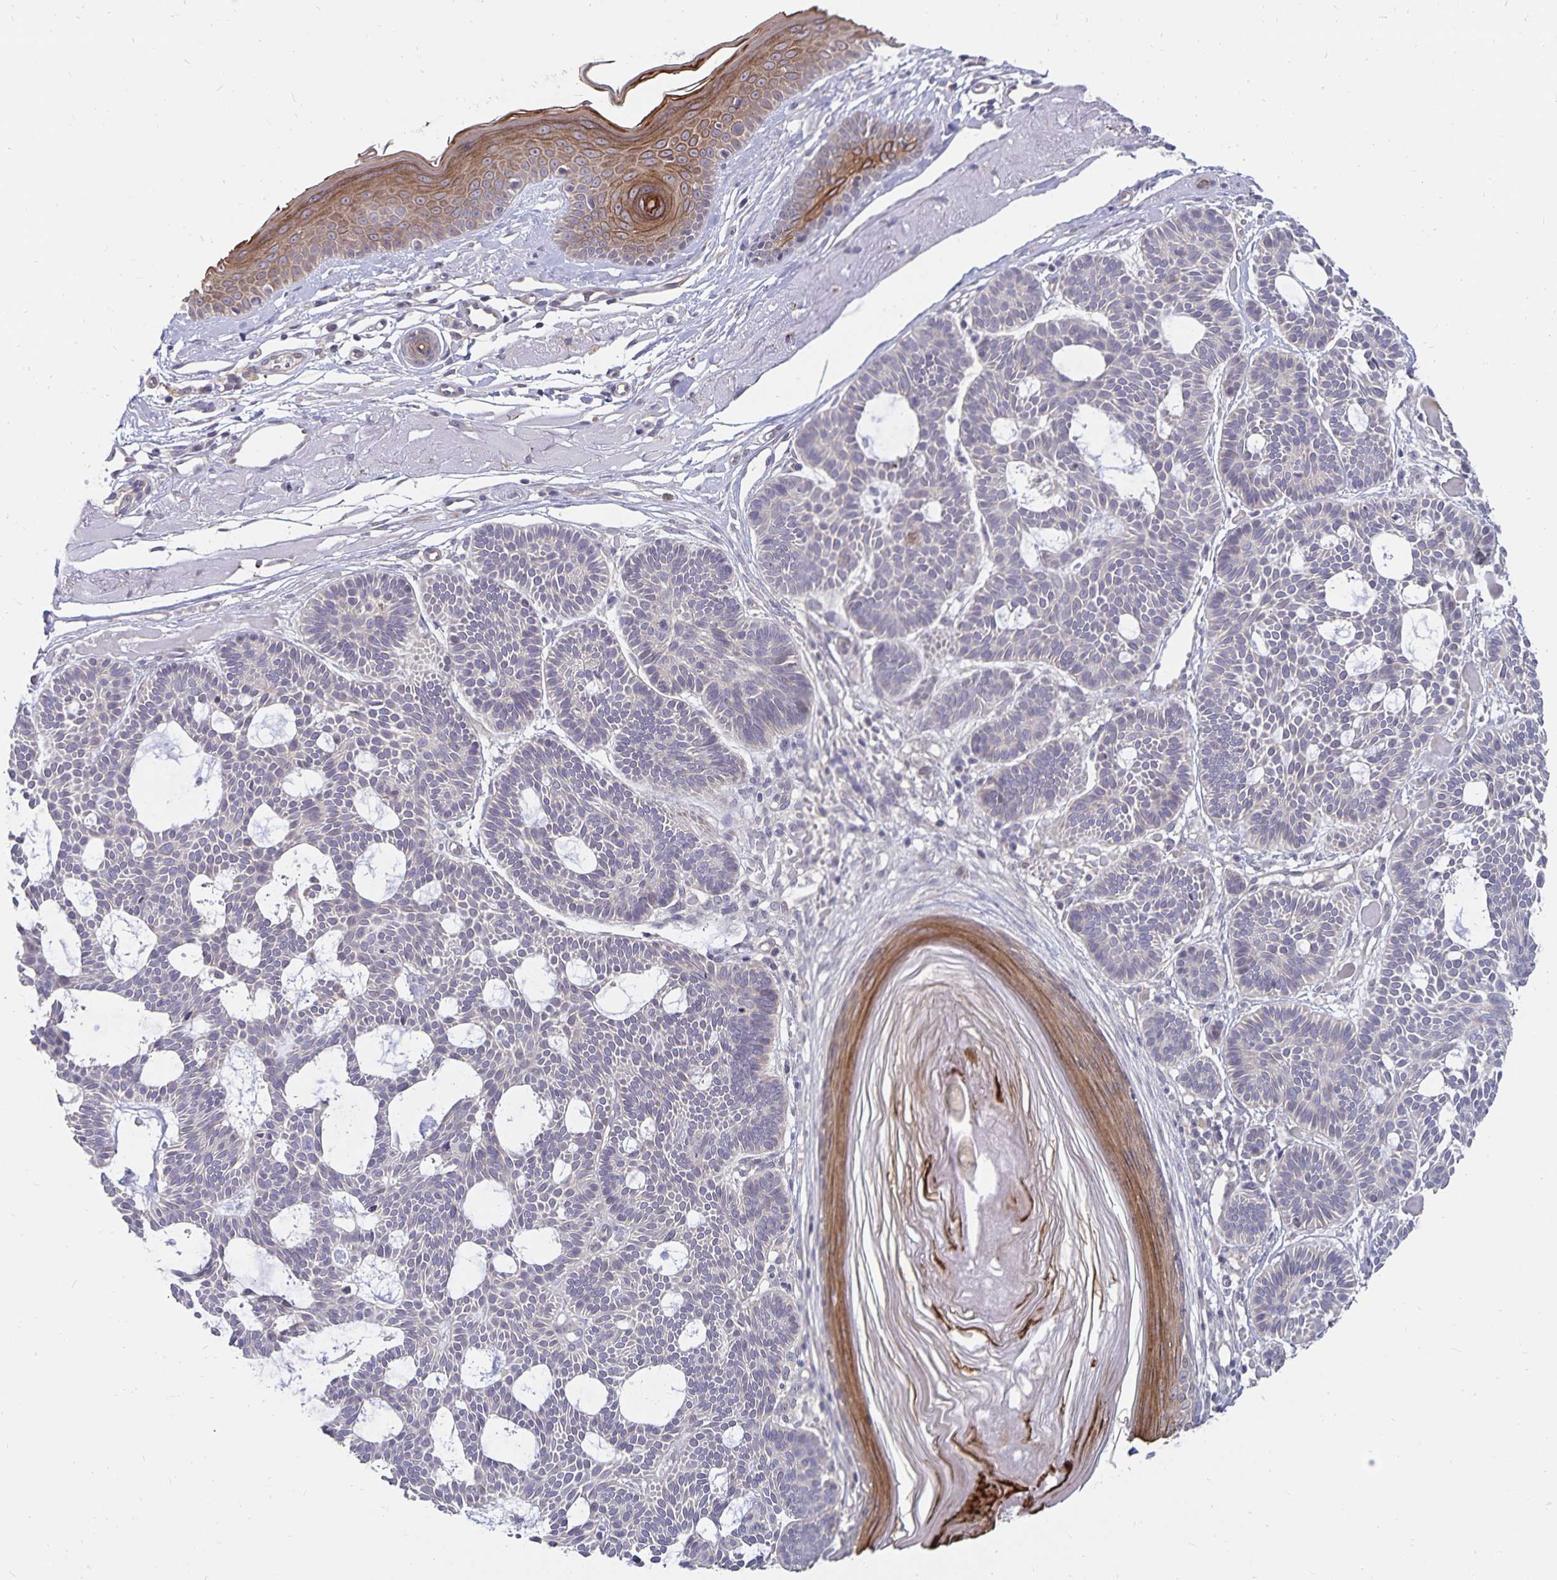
{"staining": {"intensity": "negative", "quantity": "none", "location": "none"}, "tissue": "skin cancer", "cell_type": "Tumor cells", "image_type": "cancer", "snomed": [{"axis": "morphology", "description": "Basal cell carcinoma"}, {"axis": "topography", "description": "Skin"}], "caption": "Protein analysis of basal cell carcinoma (skin) demonstrates no significant staining in tumor cells. (IHC, brightfield microscopy, high magnification).", "gene": "CDKN2B", "patient": {"sex": "male", "age": 85}}